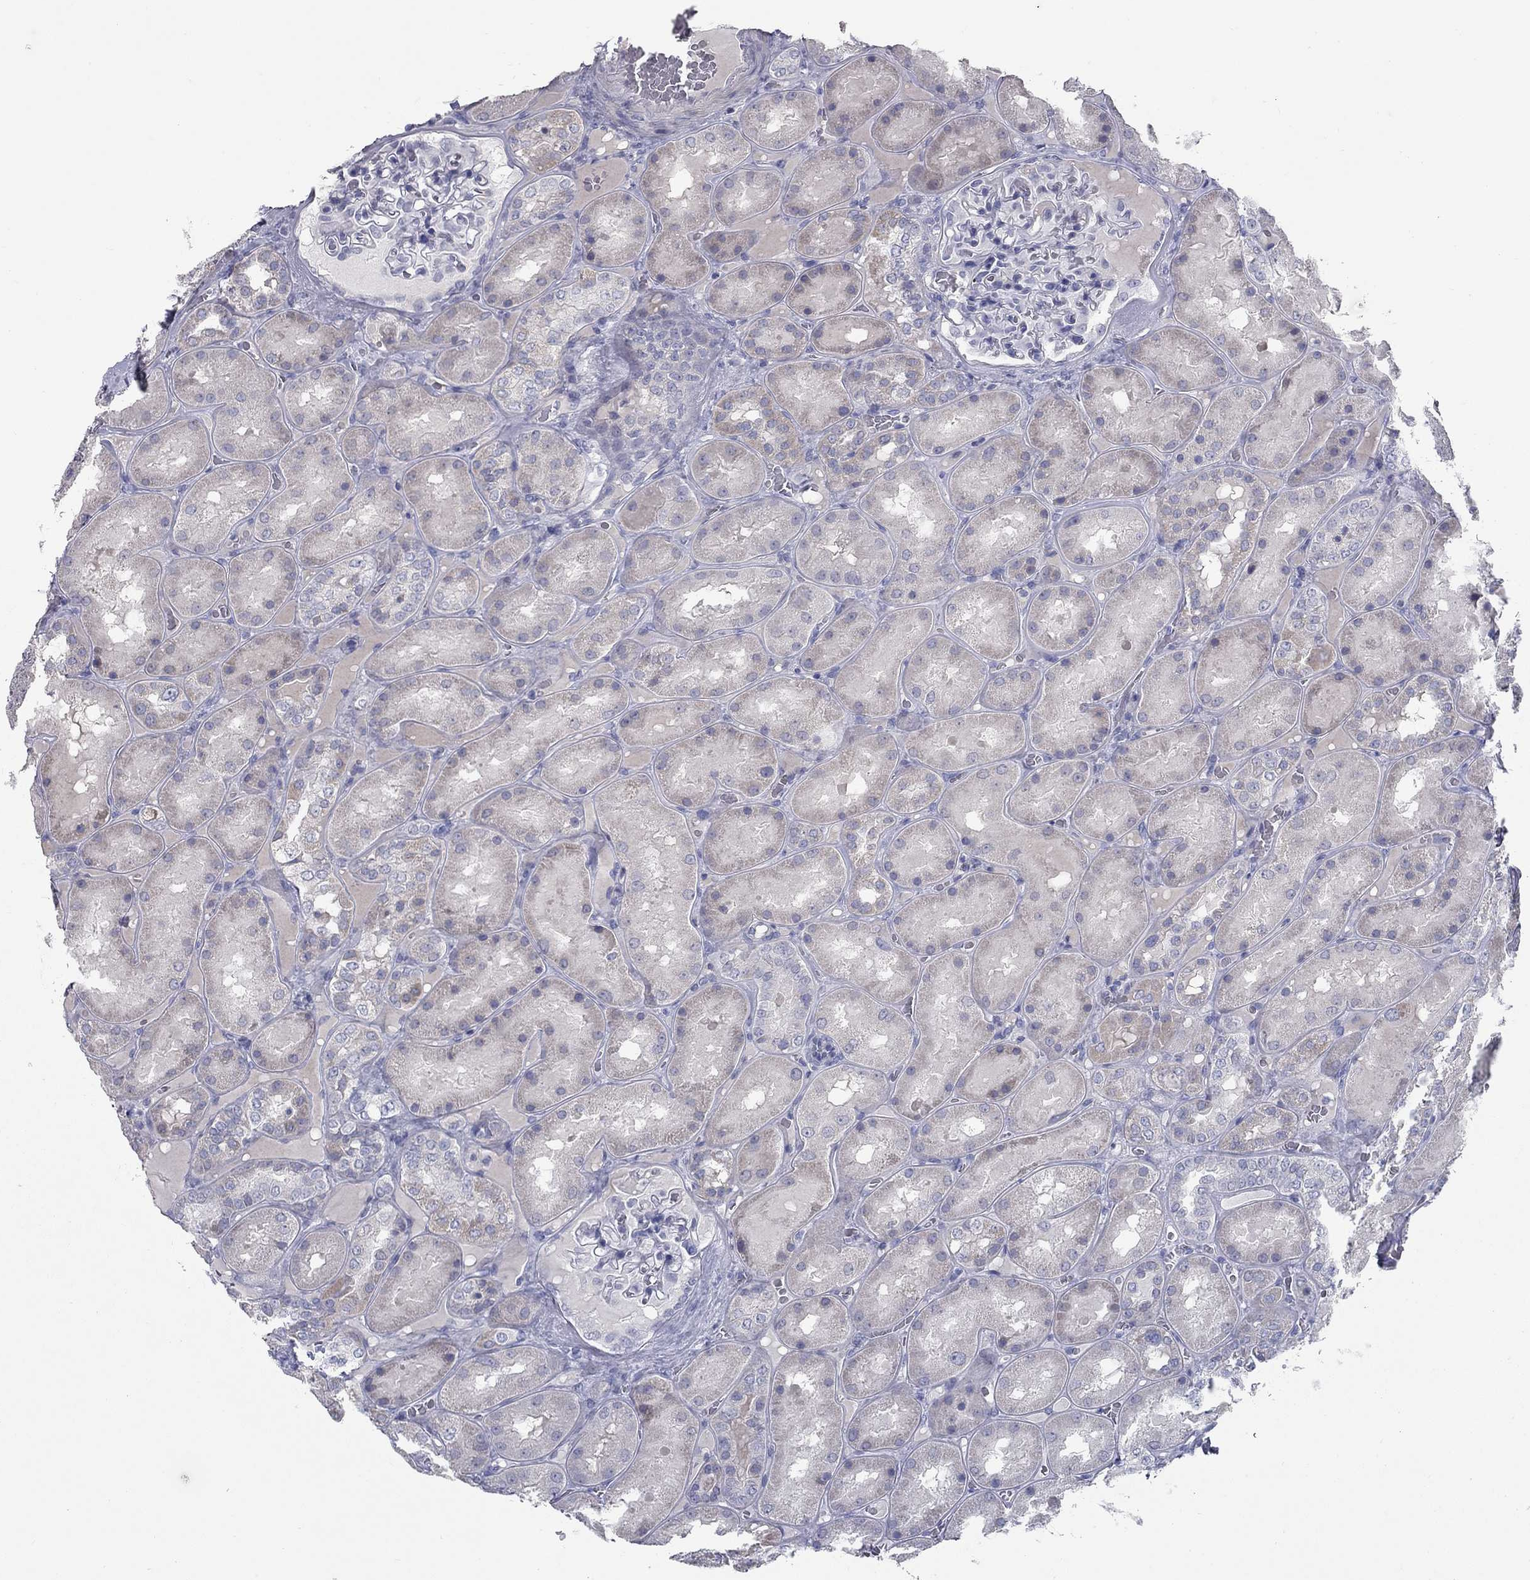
{"staining": {"intensity": "negative", "quantity": "none", "location": "none"}, "tissue": "kidney", "cell_type": "Cells in glomeruli", "image_type": "normal", "snomed": [{"axis": "morphology", "description": "Normal tissue, NOS"}, {"axis": "topography", "description": "Kidney"}], "caption": "DAB immunohistochemical staining of unremarkable human kidney shows no significant staining in cells in glomeruli.", "gene": "KIRREL2", "patient": {"sex": "male", "age": 73}}